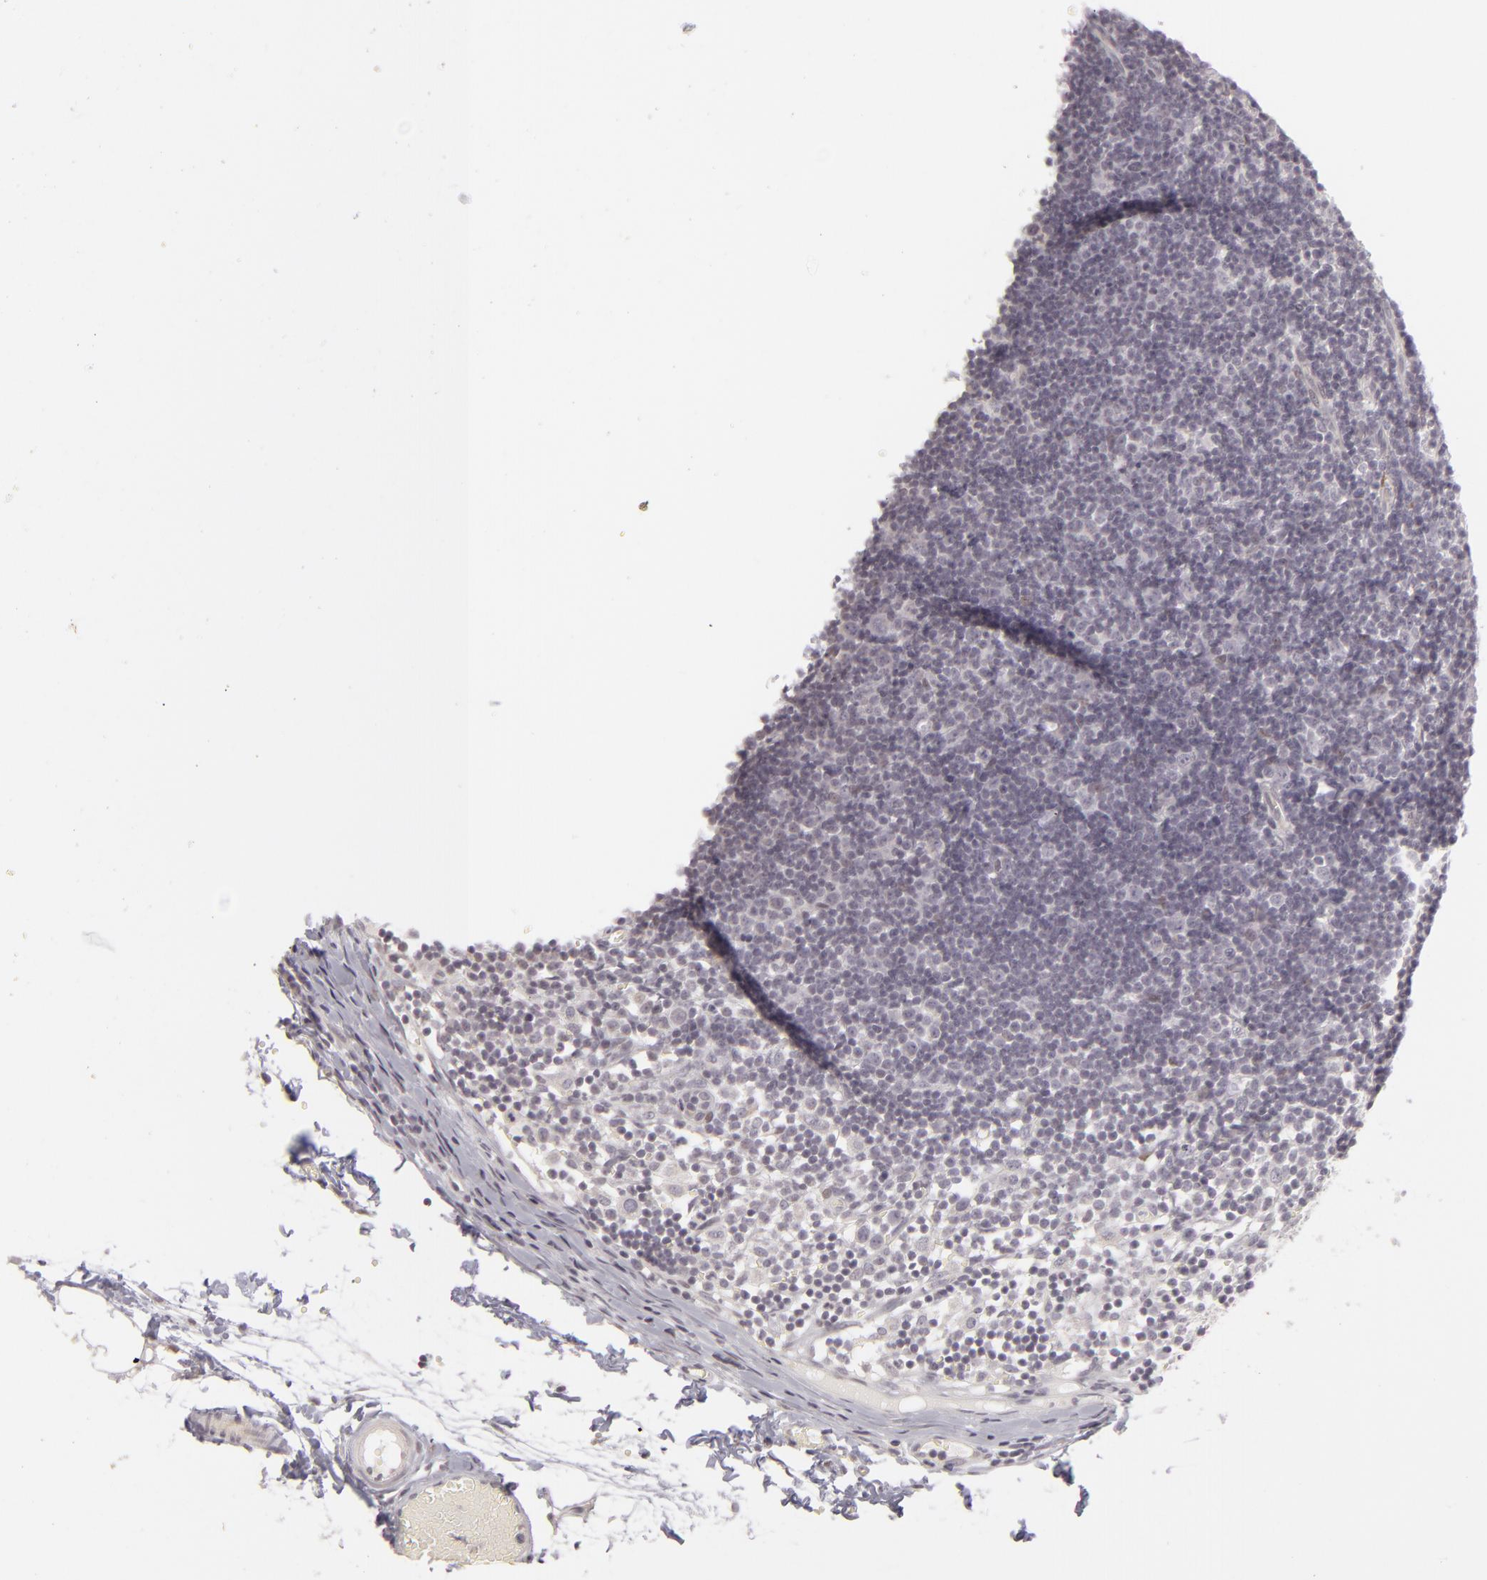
{"staining": {"intensity": "negative", "quantity": "none", "location": "none"}, "tissue": "lymph node", "cell_type": "Germinal center cells", "image_type": "normal", "snomed": [{"axis": "morphology", "description": "Normal tissue, NOS"}, {"axis": "morphology", "description": "Inflammation, NOS"}, {"axis": "topography", "description": "Lymph node"}, {"axis": "topography", "description": "Salivary gland"}], "caption": "Immunohistochemistry (IHC) histopathology image of unremarkable human lymph node stained for a protein (brown), which demonstrates no positivity in germinal center cells.", "gene": "SIX1", "patient": {"sex": "male", "age": 3}}